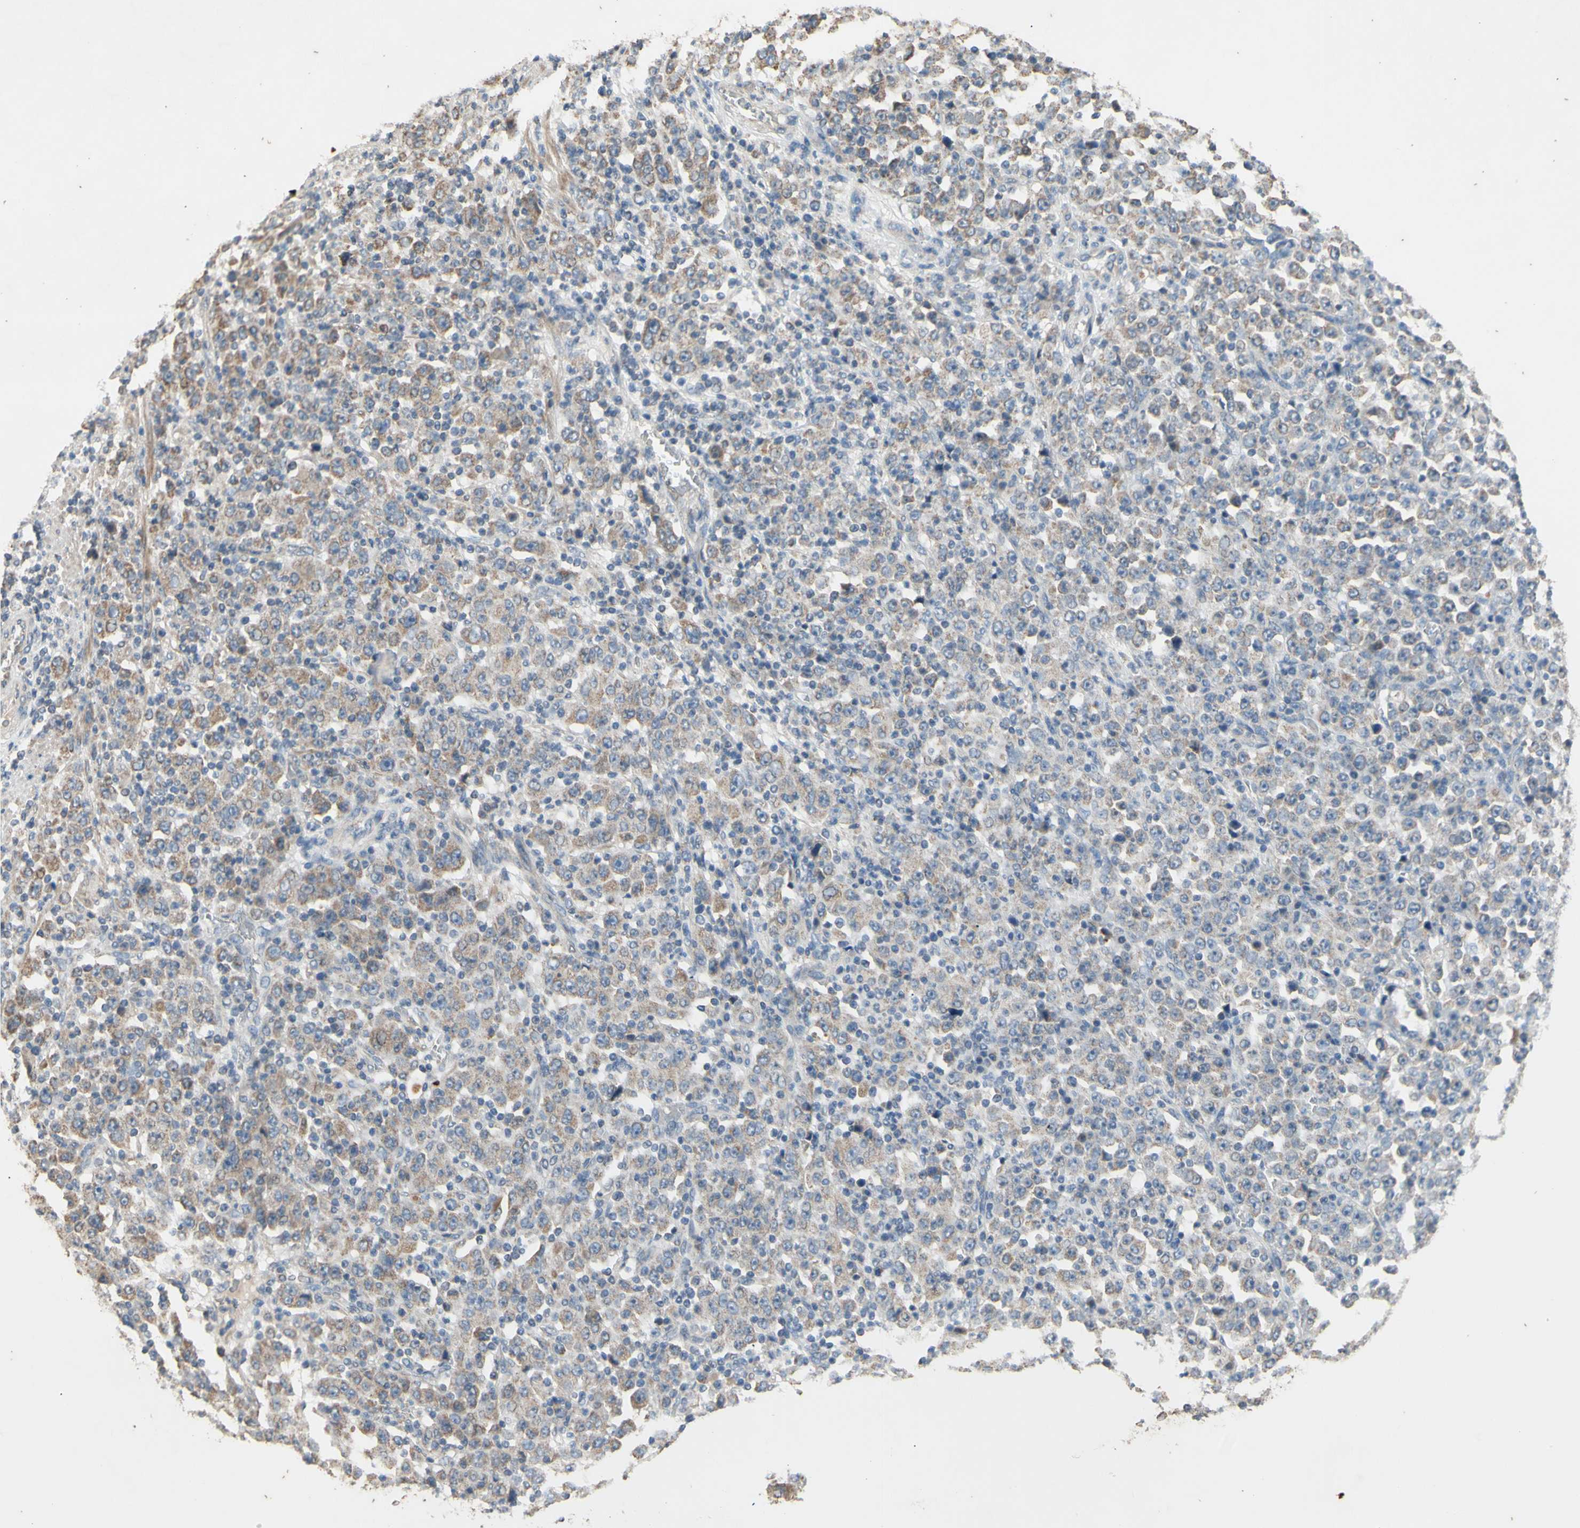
{"staining": {"intensity": "weak", "quantity": "<25%", "location": "cytoplasmic/membranous"}, "tissue": "stomach cancer", "cell_type": "Tumor cells", "image_type": "cancer", "snomed": [{"axis": "morphology", "description": "Normal tissue, NOS"}, {"axis": "morphology", "description": "Adenocarcinoma, NOS"}, {"axis": "topography", "description": "Stomach, upper"}, {"axis": "topography", "description": "Stomach"}], "caption": "Human stomach cancer stained for a protein using immunohistochemistry reveals no positivity in tumor cells.", "gene": "PTGIS", "patient": {"sex": "male", "age": 59}}